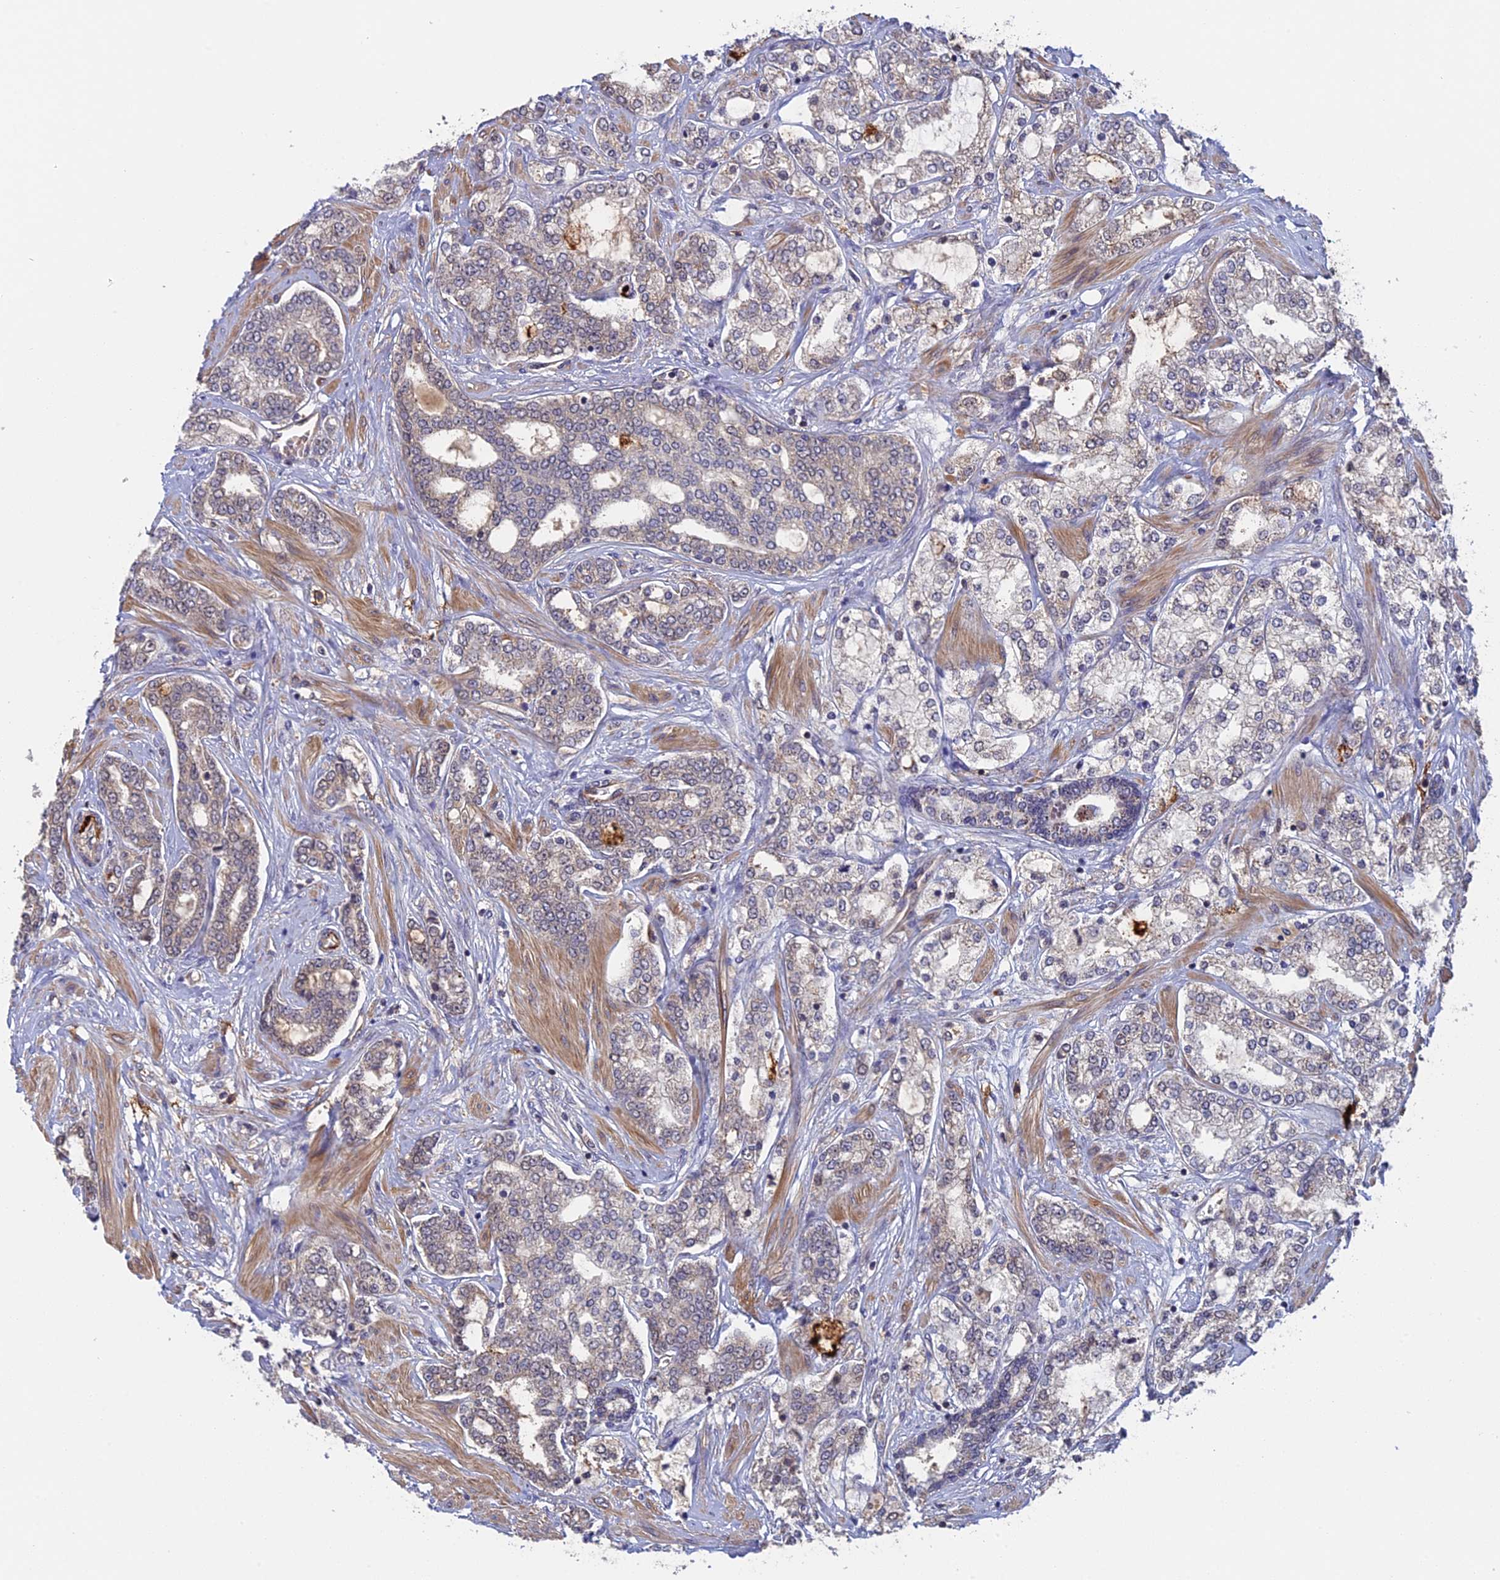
{"staining": {"intensity": "weak", "quantity": "<25%", "location": "cytoplasmic/membranous"}, "tissue": "prostate cancer", "cell_type": "Tumor cells", "image_type": "cancer", "snomed": [{"axis": "morphology", "description": "Adenocarcinoma, High grade"}, {"axis": "topography", "description": "Prostate"}], "caption": "This is an IHC image of human prostate high-grade adenocarcinoma. There is no staining in tumor cells.", "gene": "FAM98C", "patient": {"sex": "male", "age": 64}}